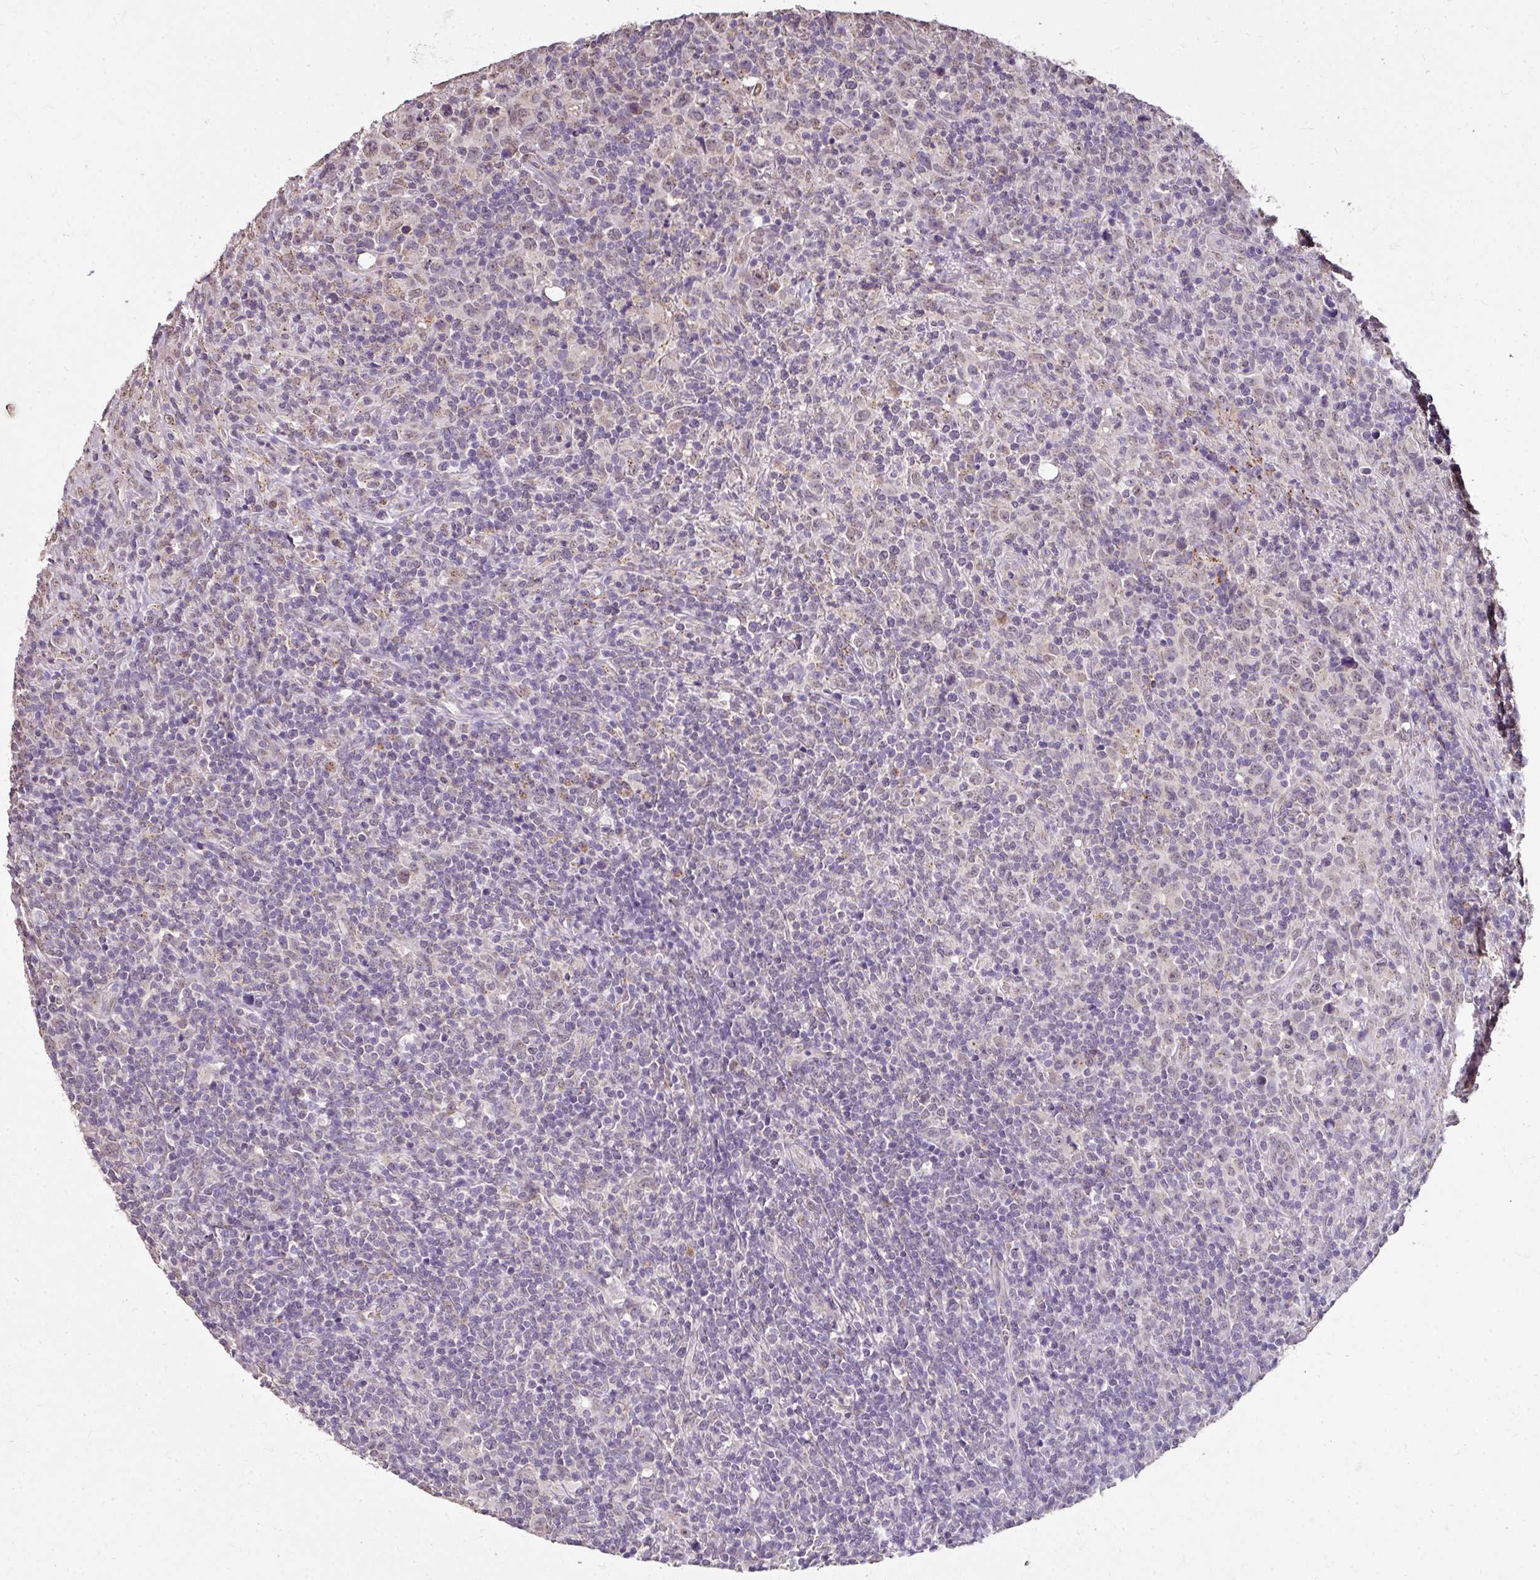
{"staining": {"intensity": "negative", "quantity": "none", "location": "none"}, "tissue": "lymphoma", "cell_type": "Tumor cells", "image_type": "cancer", "snomed": [{"axis": "morphology", "description": "Hodgkin's disease, NOS"}, {"axis": "topography", "description": "Lymph node"}], "caption": "The IHC histopathology image has no significant positivity in tumor cells of Hodgkin's disease tissue.", "gene": "JPH2", "patient": {"sex": "female", "age": 18}}